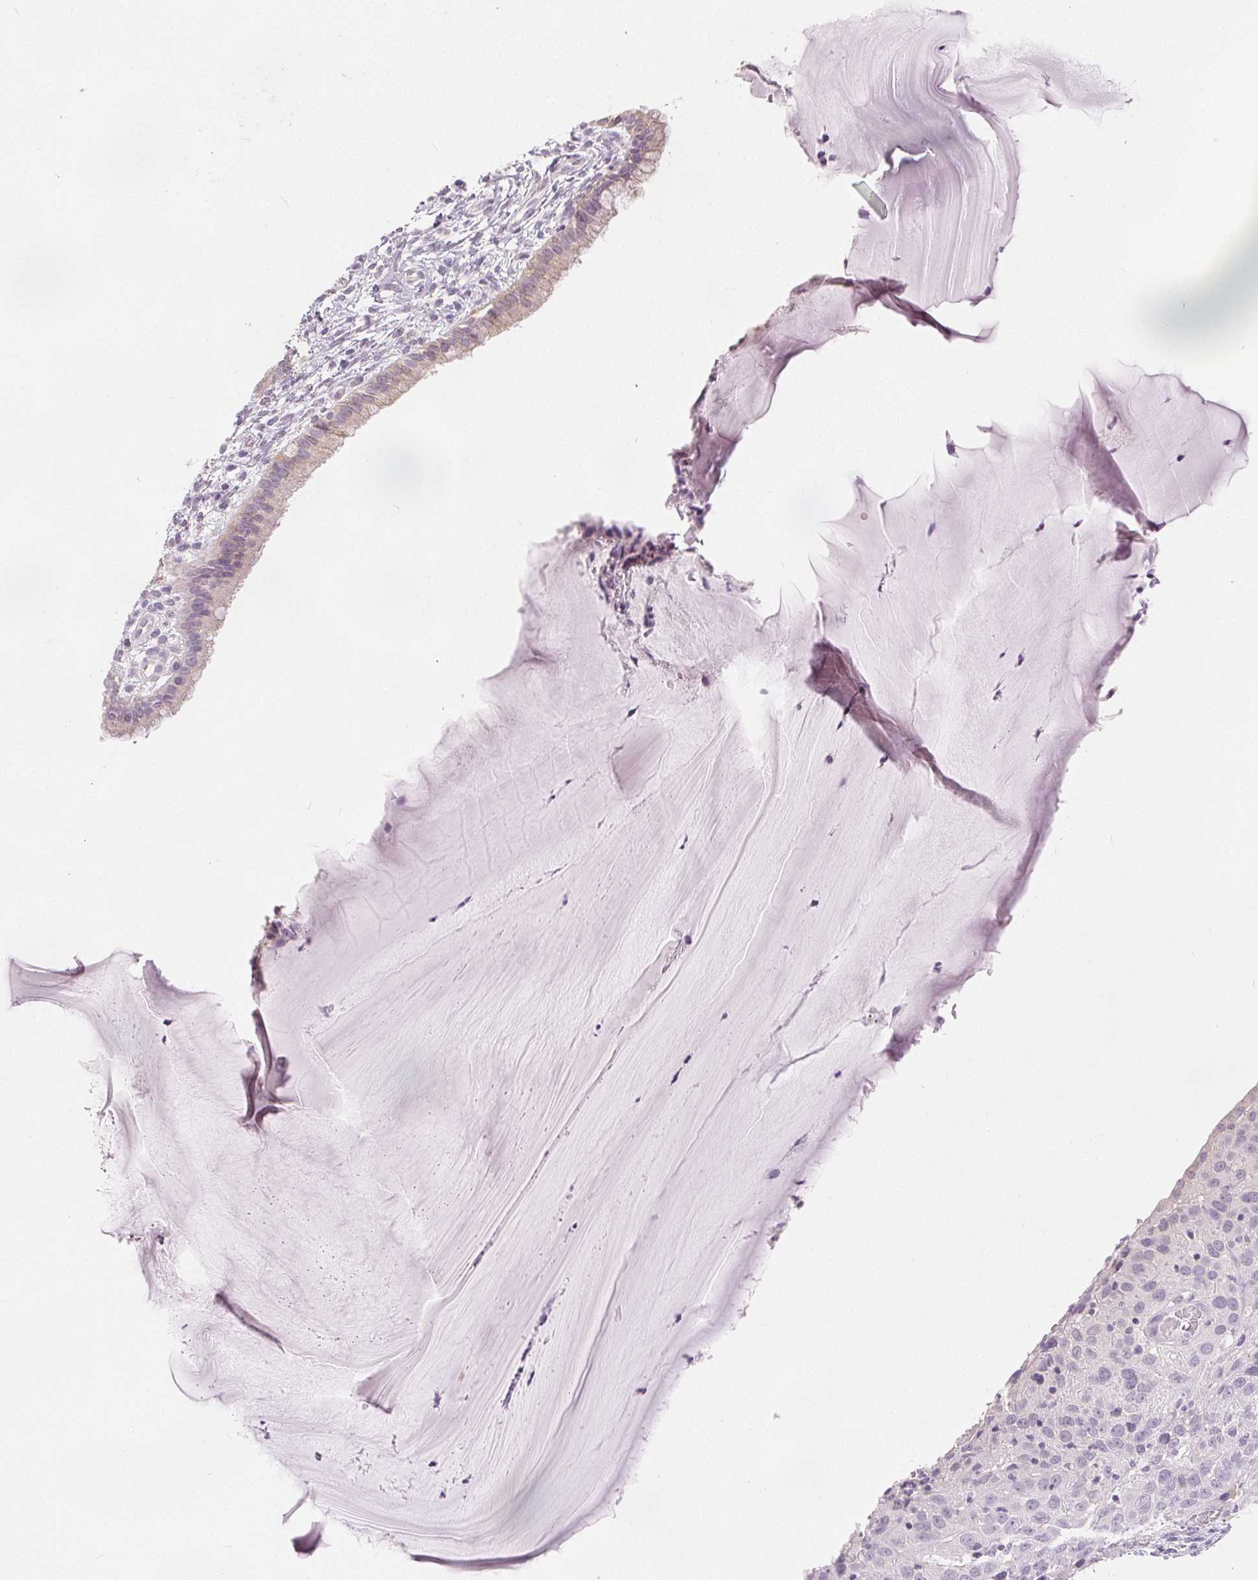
{"staining": {"intensity": "negative", "quantity": "none", "location": "none"}, "tissue": "cervical cancer", "cell_type": "Tumor cells", "image_type": "cancer", "snomed": [{"axis": "morphology", "description": "Squamous cell carcinoma, NOS"}, {"axis": "topography", "description": "Cervix"}], "caption": "Protein analysis of cervical cancer (squamous cell carcinoma) shows no significant expression in tumor cells. (DAB IHC with hematoxylin counter stain).", "gene": "CA12", "patient": {"sex": "female", "age": 32}}